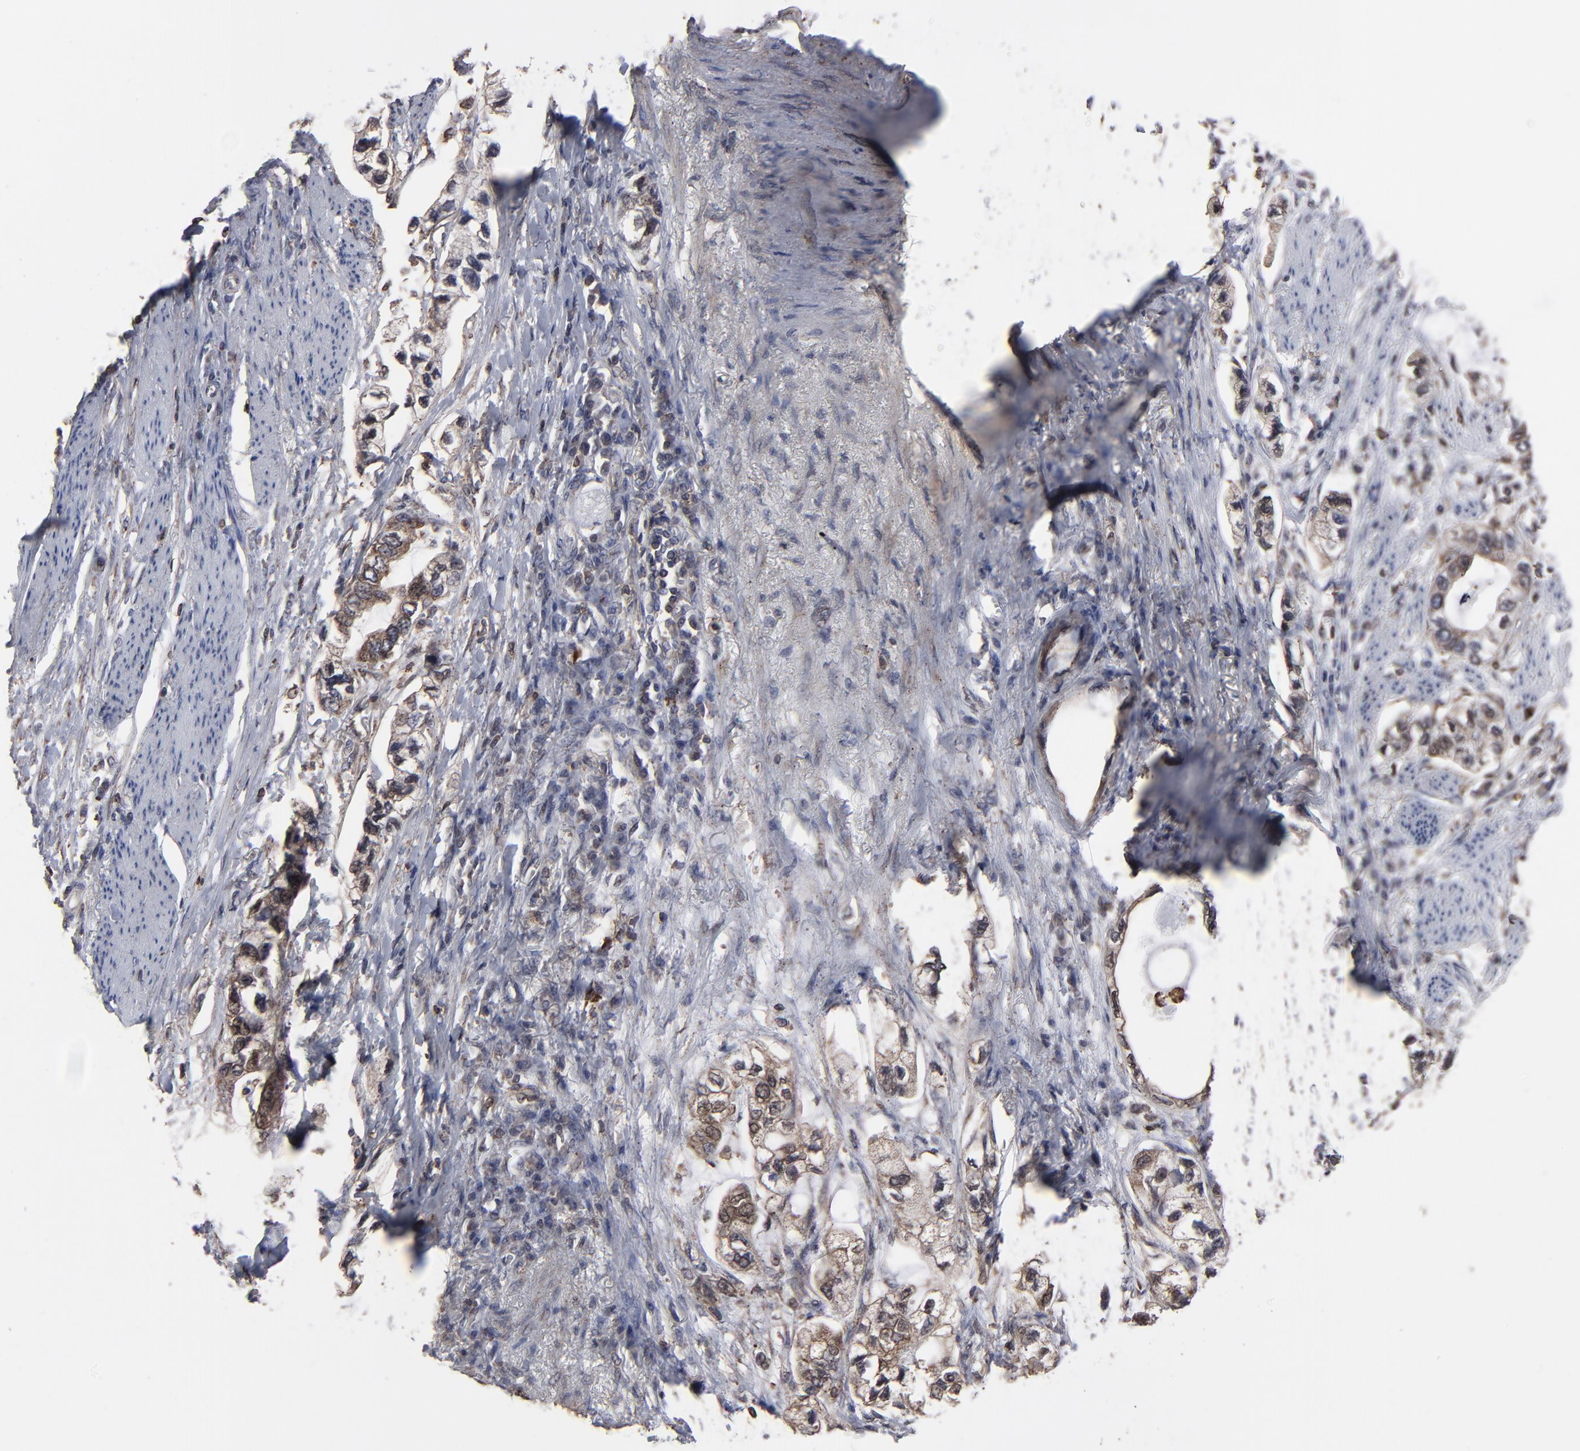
{"staining": {"intensity": "moderate", "quantity": ">75%", "location": "cytoplasmic/membranous"}, "tissue": "stomach cancer", "cell_type": "Tumor cells", "image_type": "cancer", "snomed": [{"axis": "morphology", "description": "Adenocarcinoma, NOS"}, {"axis": "topography", "description": "Stomach, lower"}], "caption": "Immunohistochemistry photomicrograph of human stomach cancer stained for a protein (brown), which exhibits medium levels of moderate cytoplasmic/membranous positivity in about >75% of tumor cells.", "gene": "KIAA2026", "patient": {"sex": "female", "age": 93}}